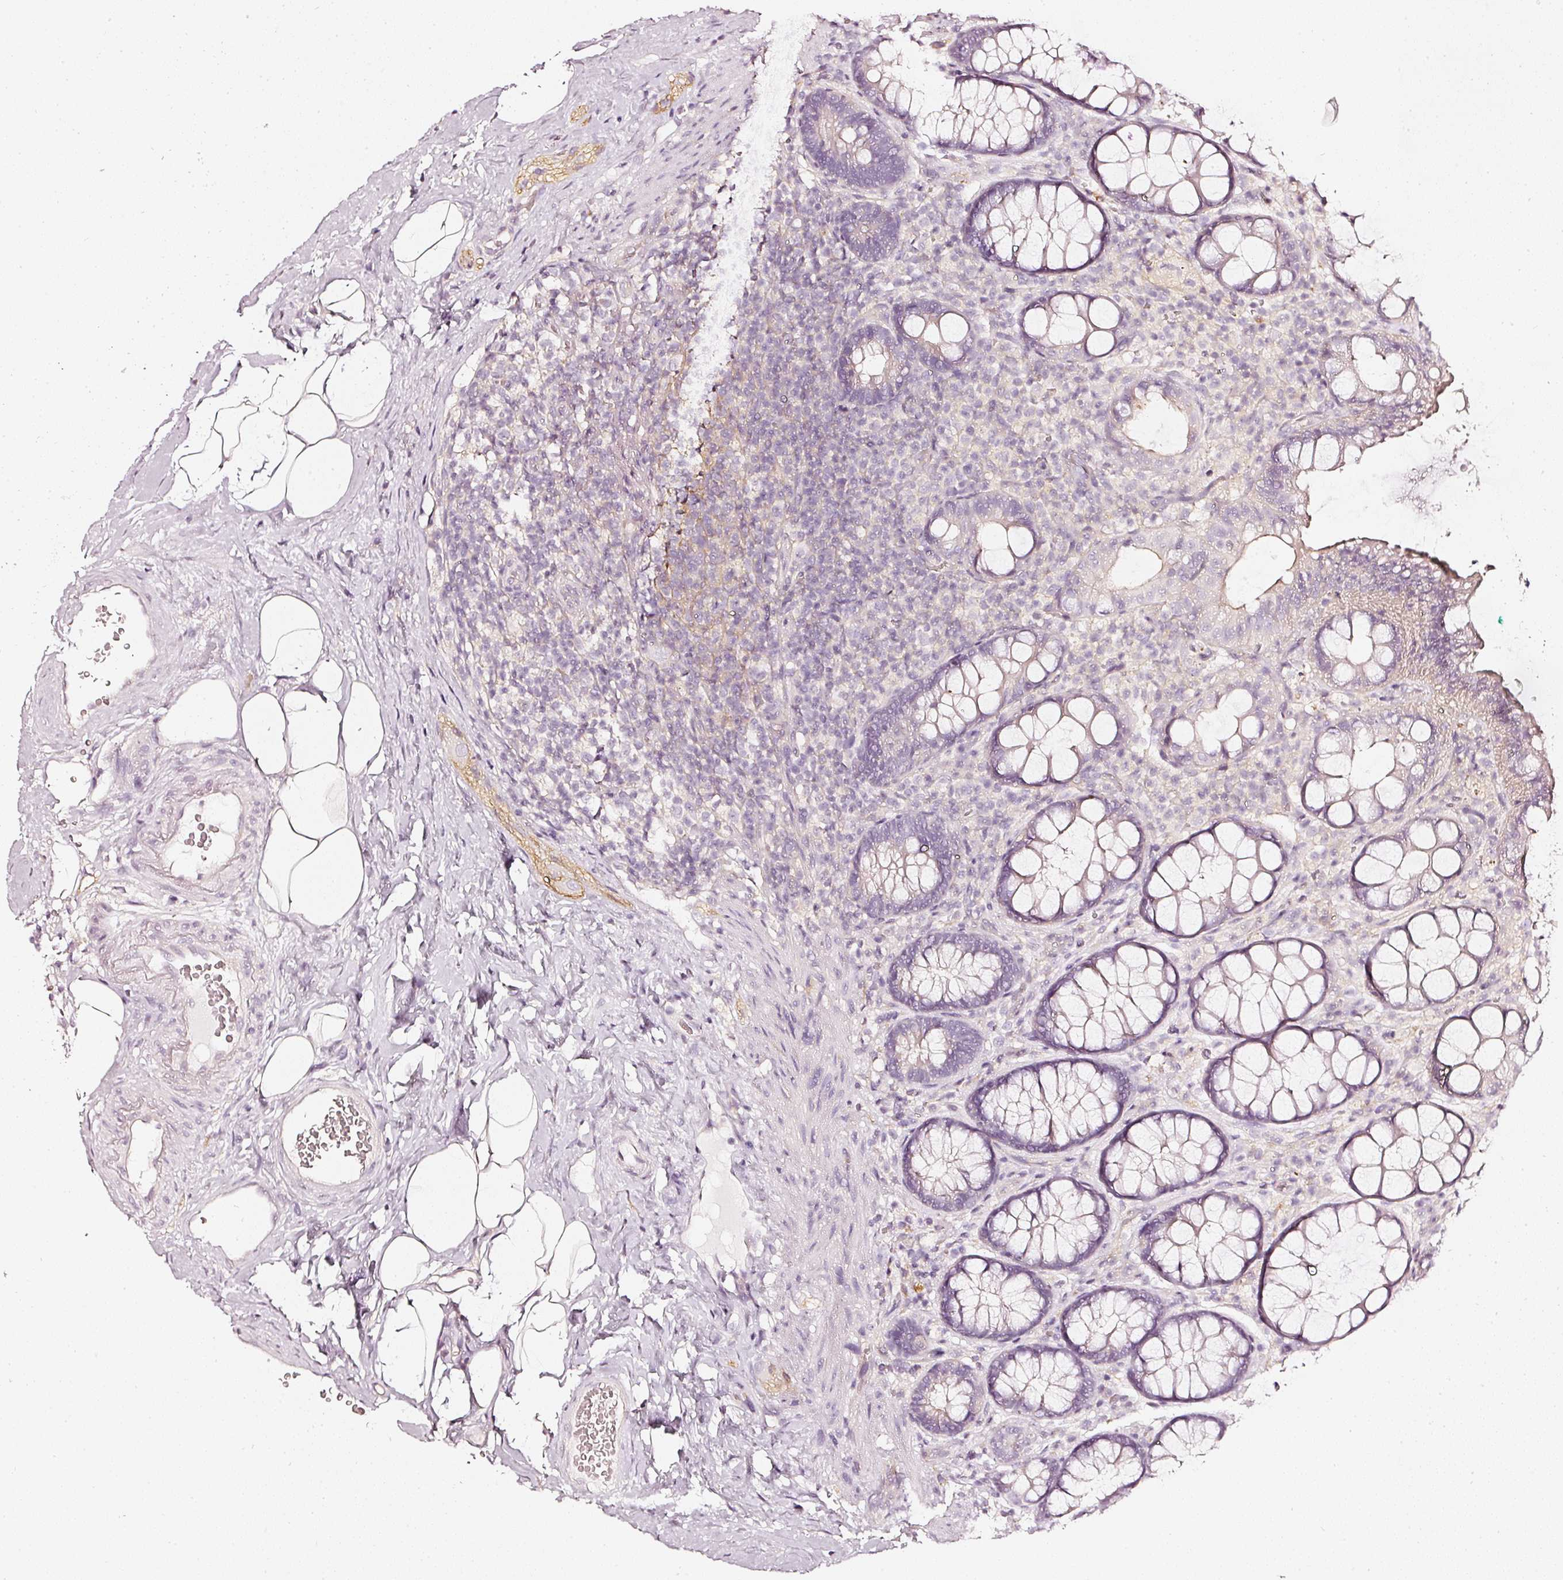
{"staining": {"intensity": "moderate", "quantity": "<25%", "location": "cytoplasmic/membranous"}, "tissue": "rectum", "cell_type": "Glandular cells", "image_type": "normal", "snomed": [{"axis": "morphology", "description": "Normal tissue, NOS"}, {"axis": "topography", "description": "Rectum"}], "caption": "Moderate cytoplasmic/membranous expression is seen in about <25% of glandular cells in normal rectum.", "gene": "CNP", "patient": {"sex": "female", "age": 67}}